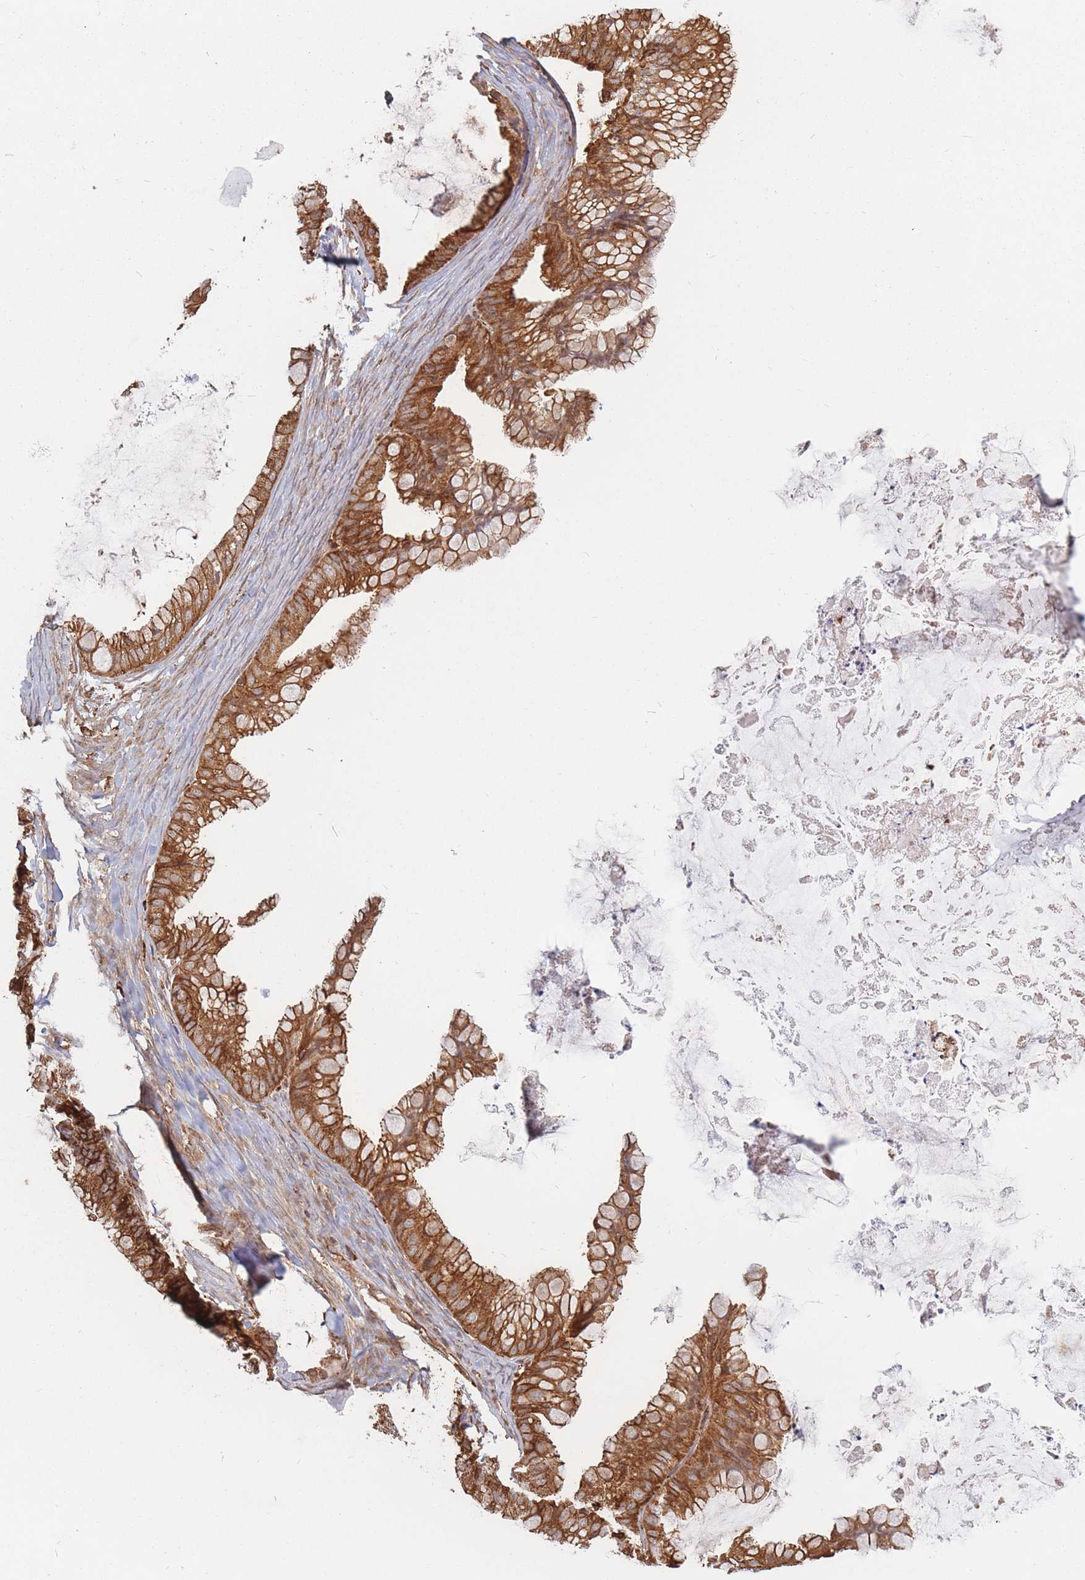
{"staining": {"intensity": "strong", "quantity": ">75%", "location": "cytoplasmic/membranous"}, "tissue": "ovarian cancer", "cell_type": "Tumor cells", "image_type": "cancer", "snomed": [{"axis": "morphology", "description": "Cystadenocarcinoma, mucinous, NOS"}, {"axis": "topography", "description": "Ovary"}], "caption": "High-power microscopy captured an immunohistochemistry image of ovarian mucinous cystadenocarcinoma, revealing strong cytoplasmic/membranous expression in about >75% of tumor cells. (DAB (3,3'-diaminobenzidine) IHC with brightfield microscopy, high magnification).", "gene": "RASSF2", "patient": {"sex": "female", "age": 35}}